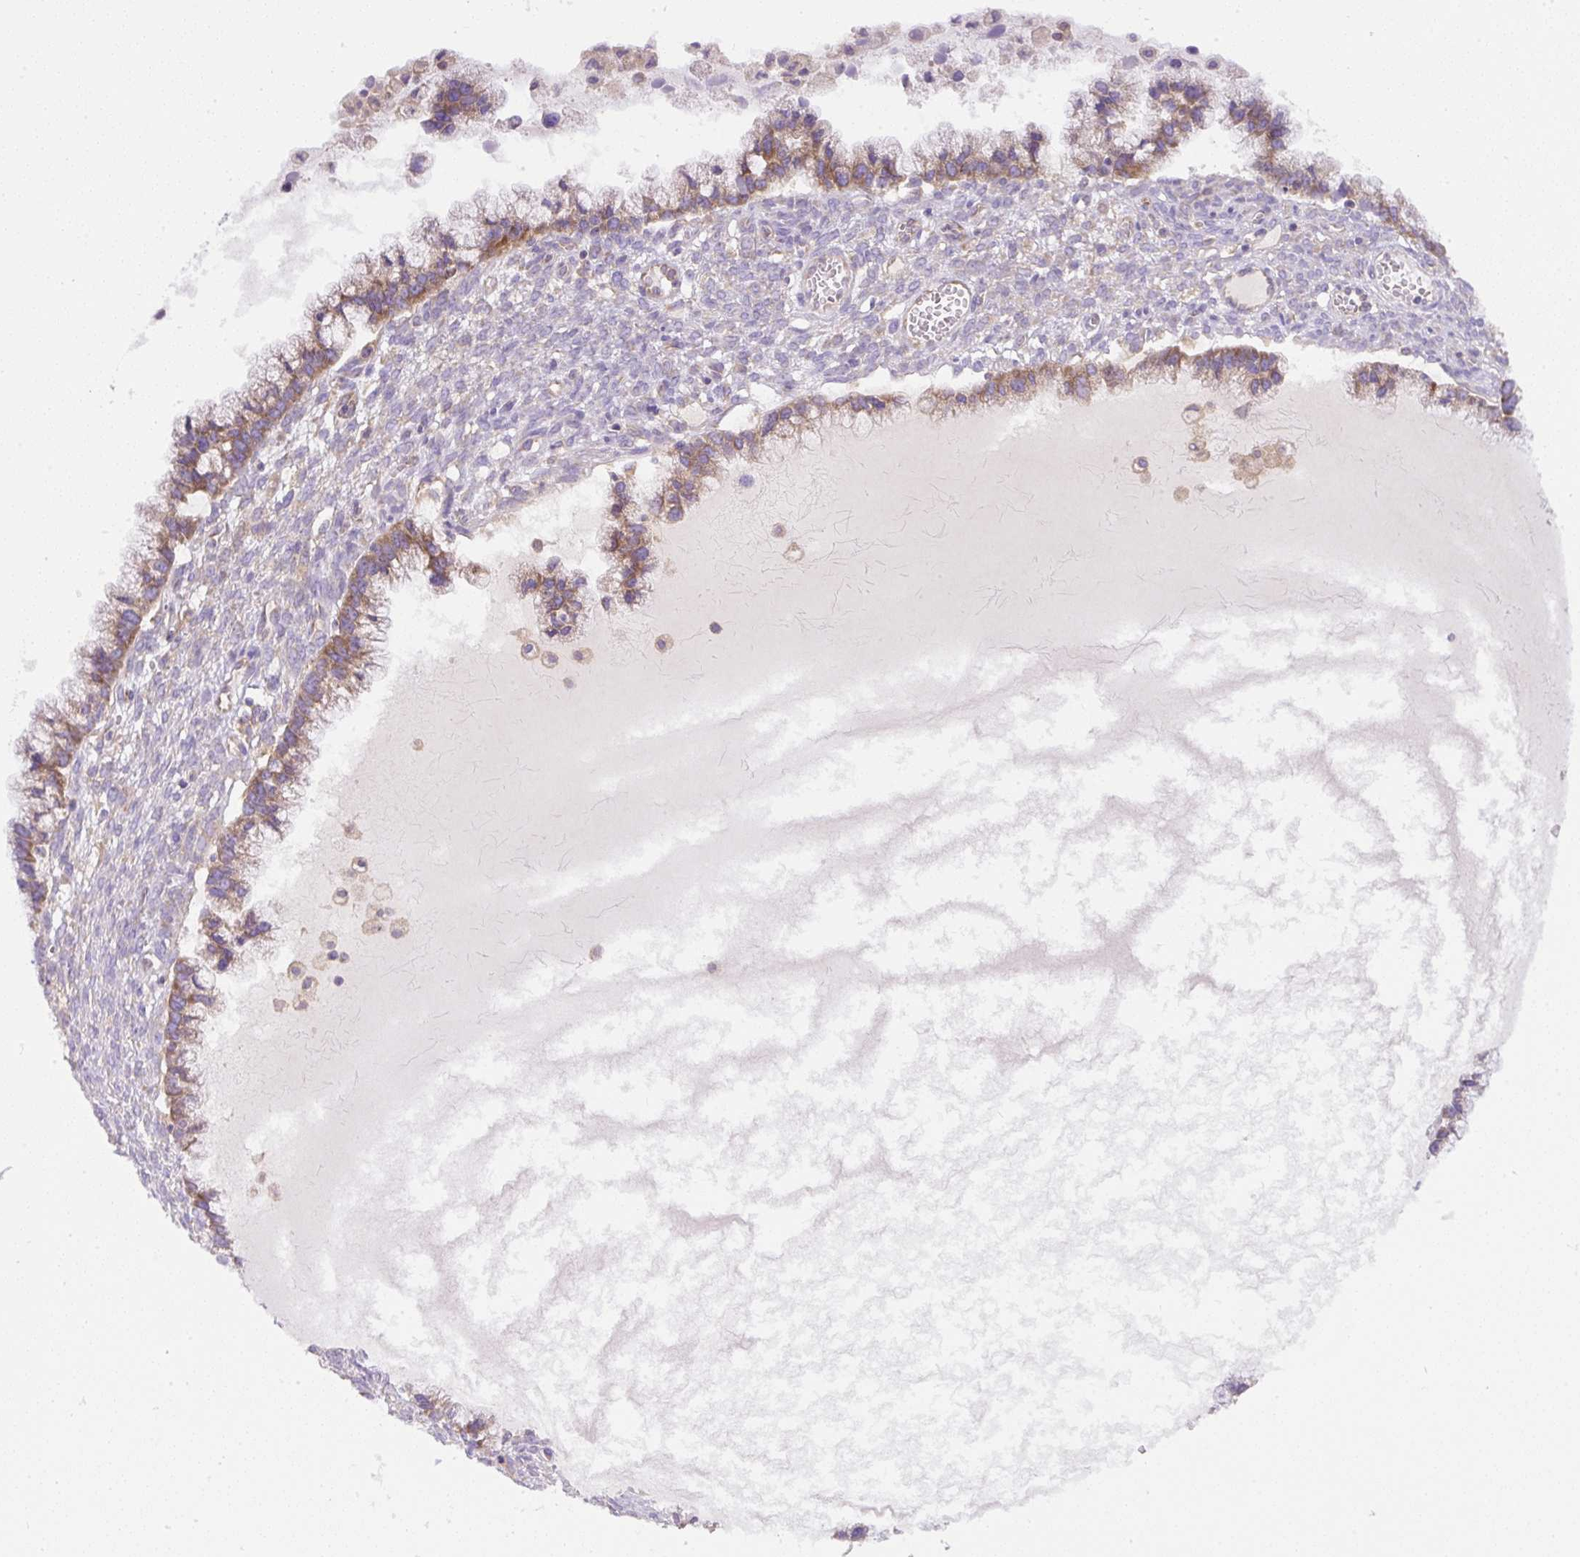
{"staining": {"intensity": "moderate", "quantity": "25%-75%", "location": "cytoplasmic/membranous"}, "tissue": "ovarian cancer", "cell_type": "Tumor cells", "image_type": "cancer", "snomed": [{"axis": "morphology", "description": "Cystadenocarcinoma, mucinous, NOS"}, {"axis": "topography", "description": "Ovary"}], "caption": "IHC image of human ovarian cancer (mucinous cystadenocarcinoma) stained for a protein (brown), which reveals medium levels of moderate cytoplasmic/membranous staining in about 25%-75% of tumor cells.", "gene": "DAPK1", "patient": {"sex": "female", "age": 72}}